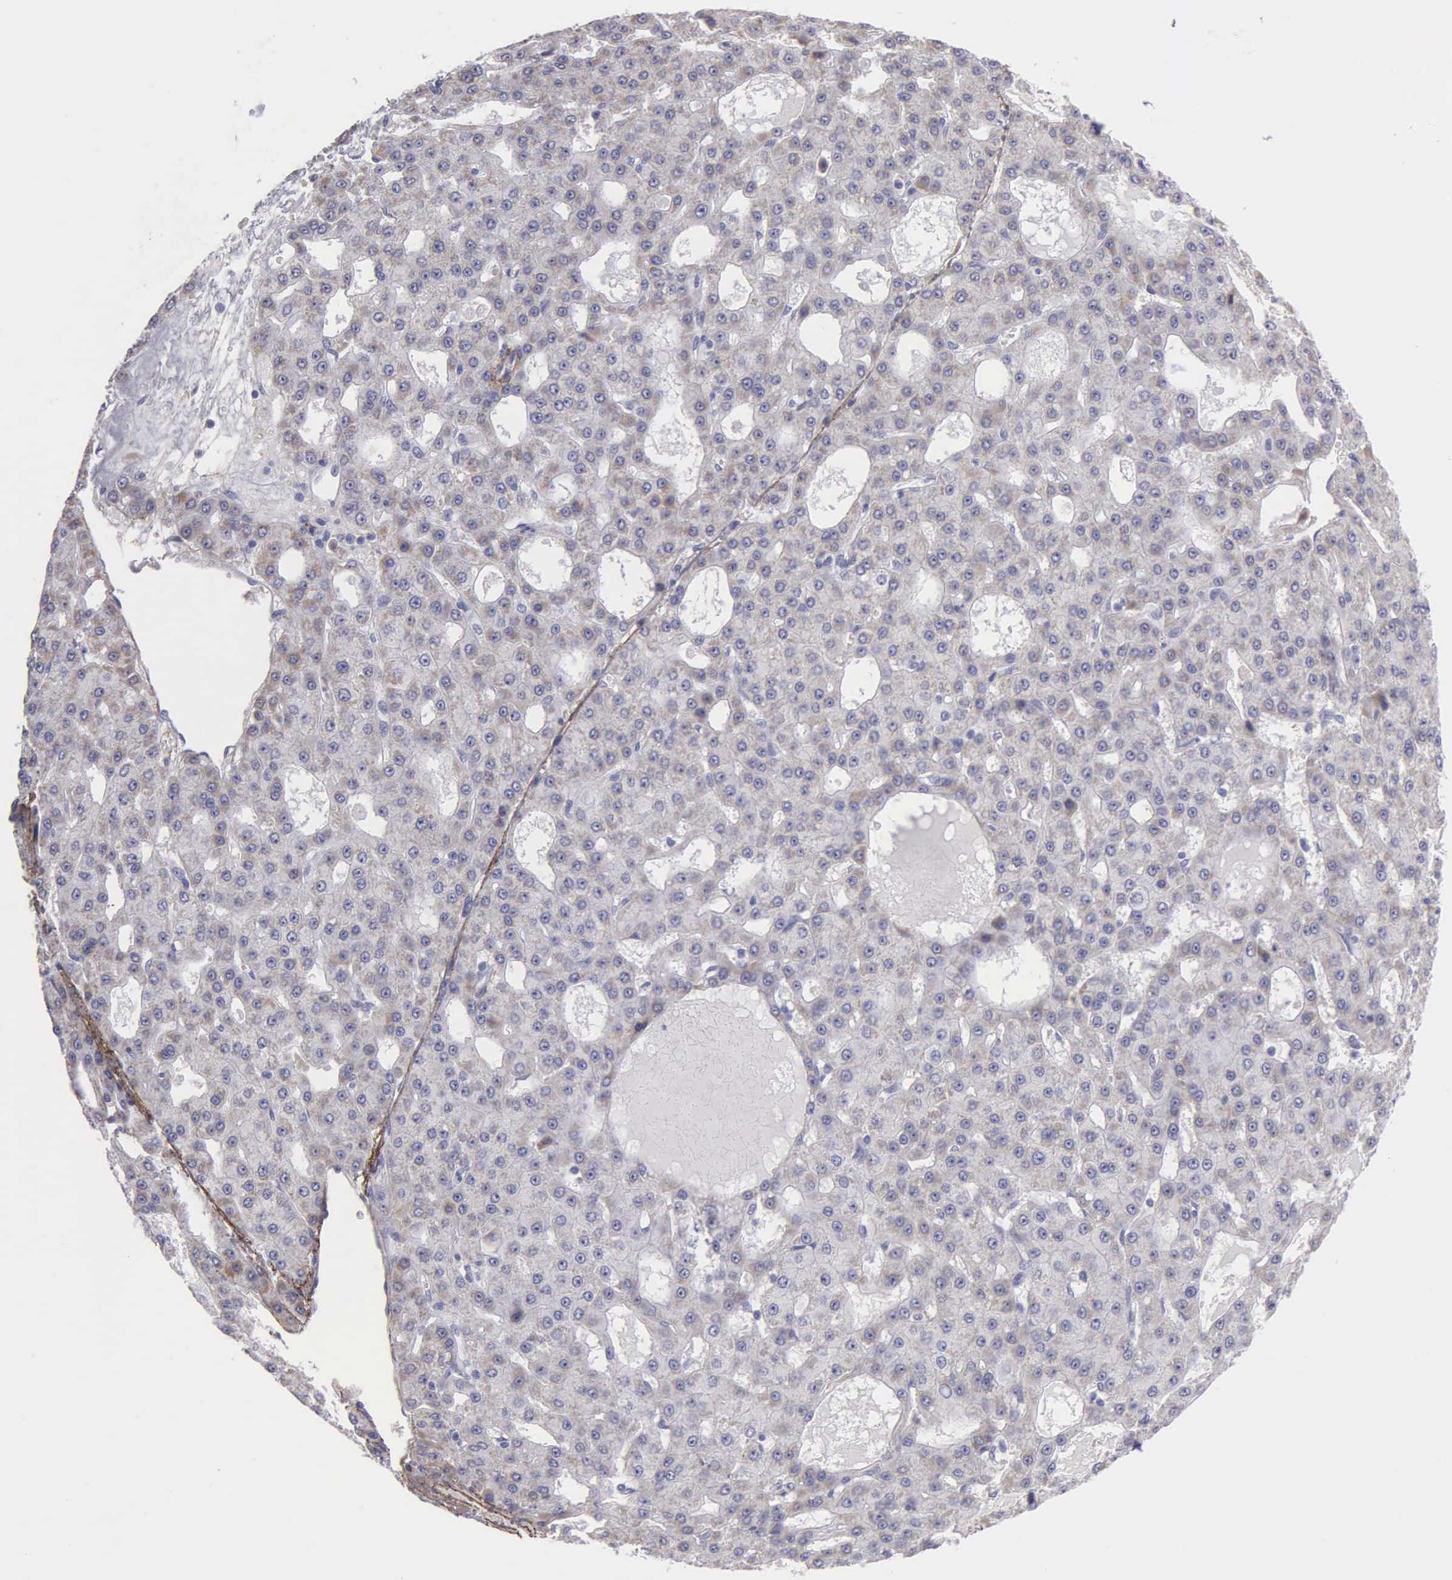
{"staining": {"intensity": "negative", "quantity": "none", "location": "none"}, "tissue": "liver cancer", "cell_type": "Tumor cells", "image_type": "cancer", "snomed": [{"axis": "morphology", "description": "Carcinoma, Hepatocellular, NOS"}, {"axis": "topography", "description": "Liver"}], "caption": "Human liver hepatocellular carcinoma stained for a protein using immunohistochemistry (IHC) demonstrates no expression in tumor cells.", "gene": "FBLN5", "patient": {"sex": "male", "age": 47}}